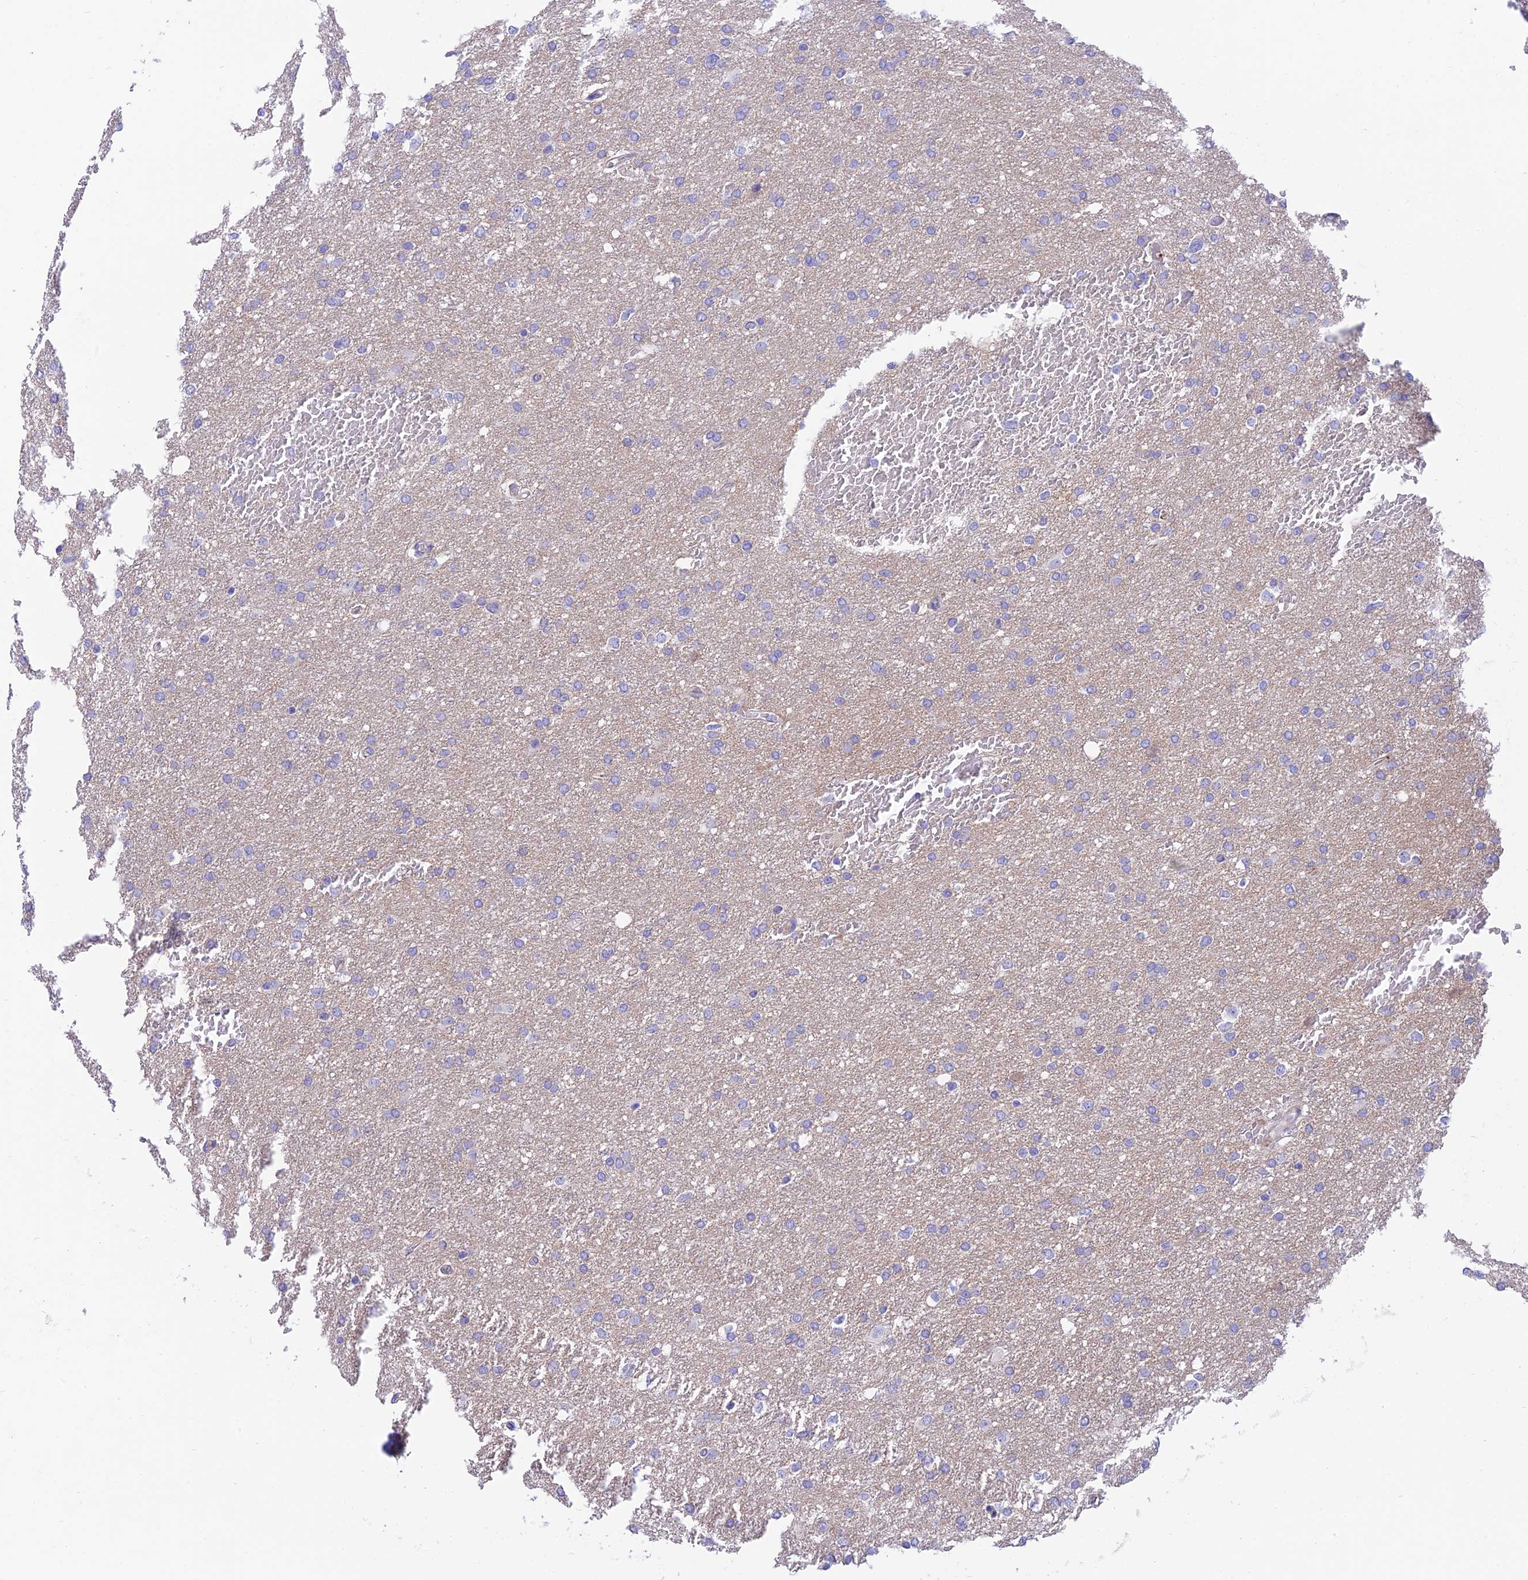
{"staining": {"intensity": "negative", "quantity": "none", "location": "none"}, "tissue": "glioma", "cell_type": "Tumor cells", "image_type": "cancer", "snomed": [{"axis": "morphology", "description": "Glioma, malignant, High grade"}, {"axis": "topography", "description": "Cerebral cortex"}], "caption": "High magnification brightfield microscopy of malignant glioma (high-grade) stained with DAB (3,3'-diaminobenzidine) (brown) and counterstained with hematoxylin (blue): tumor cells show no significant expression.", "gene": "CCDC157", "patient": {"sex": "female", "age": 36}}